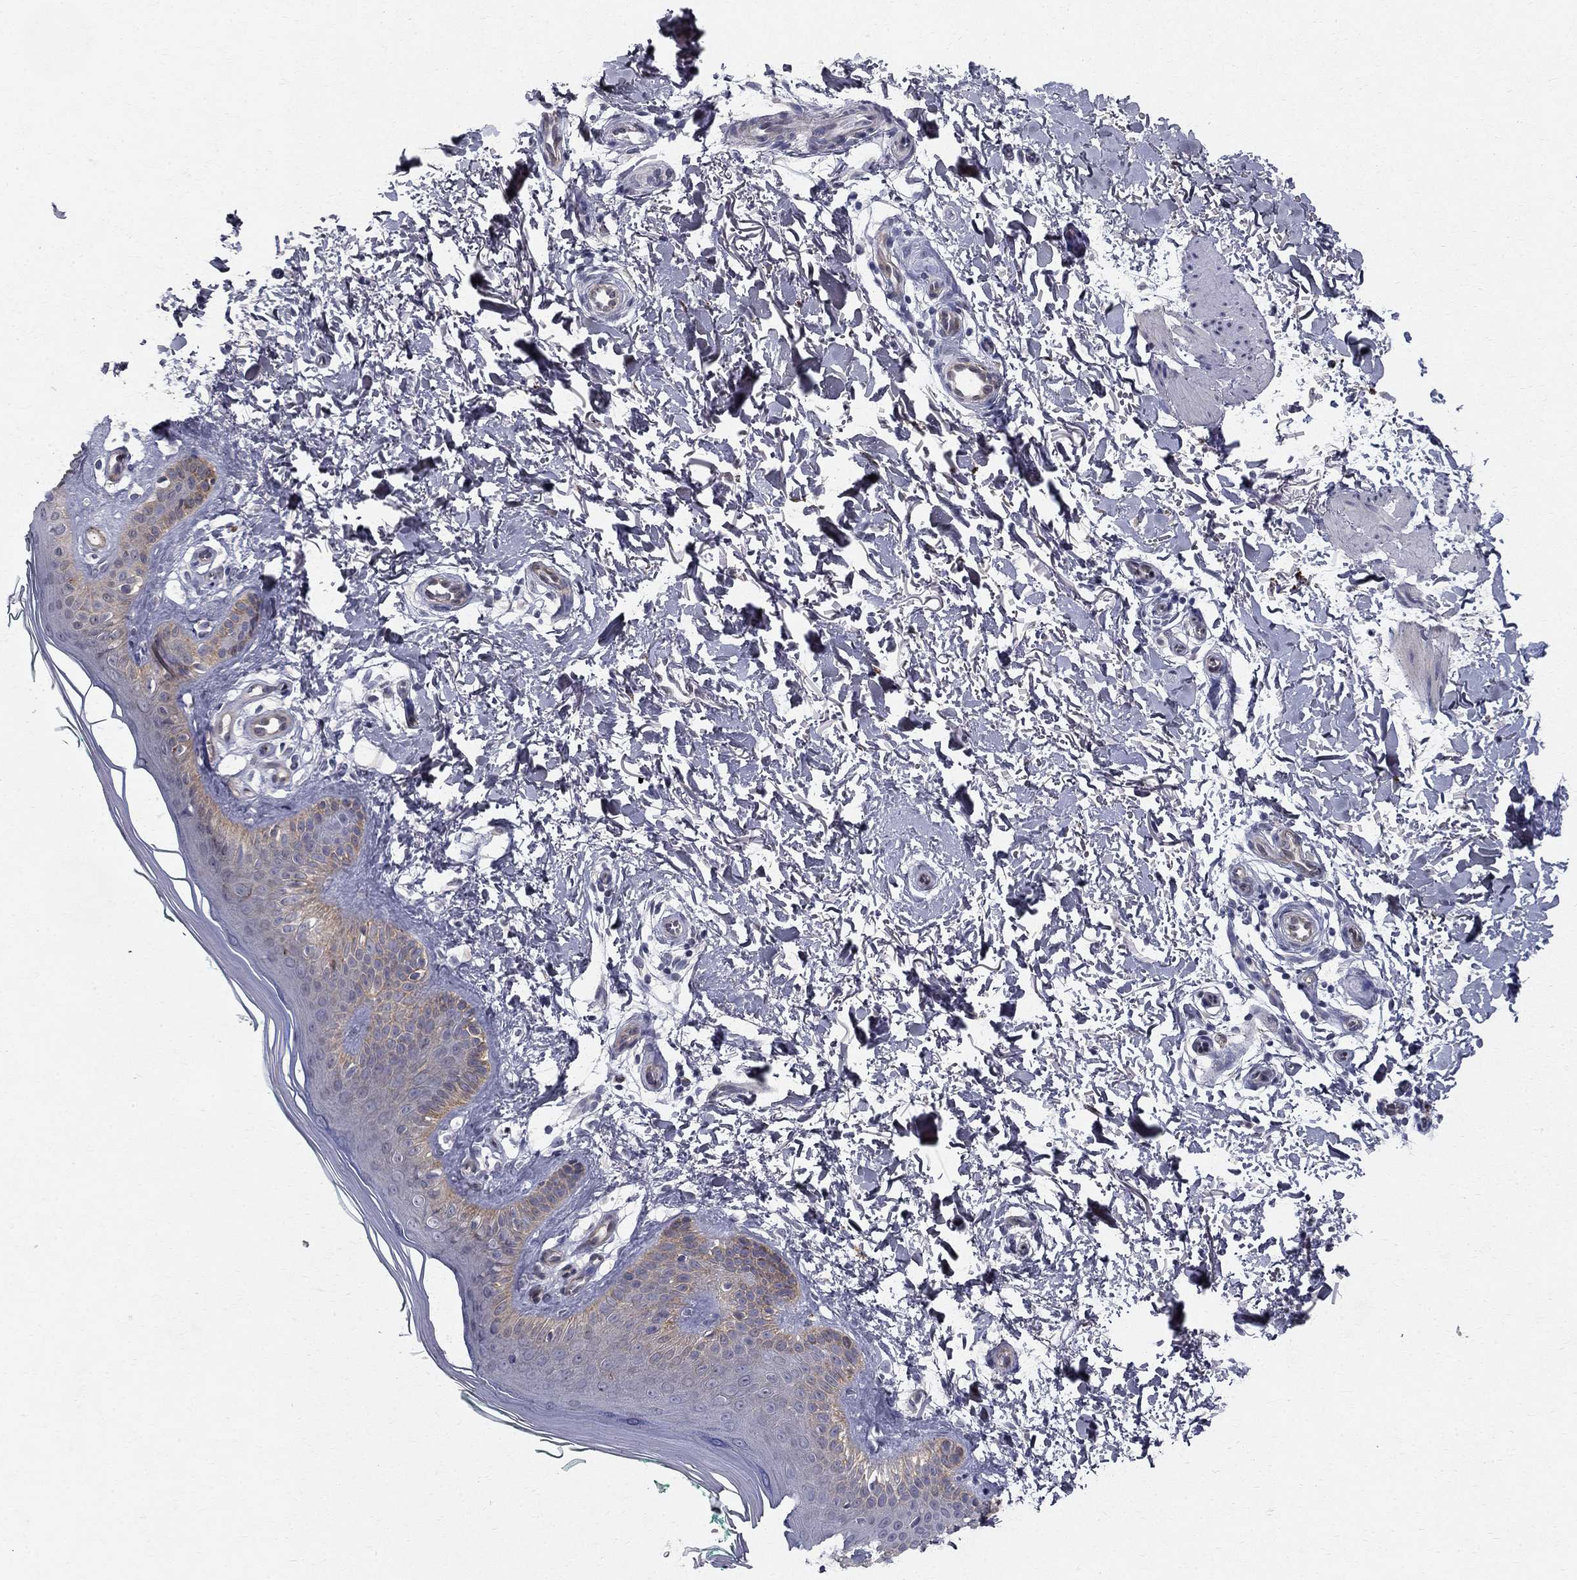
{"staining": {"intensity": "negative", "quantity": "none", "location": "none"}, "tissue": "skin", "cell_type": "Fibroblasts", "image_type": "normal", "snomed": [{"axis": "morphology", "description": "Normal tissue, NOS"}, {"axis": "morphology", "description": "Inflammation, NOS"}, {"axis": "morphology", "description": "Fibrosis, NOS"}, {"axis": "topography", "description": "Skin"}], "caption": "Immunohistochemical staining of benign human skin exhibits no significant positivity in fibroblasts. The staining is performed using DAB brown chromogen with nuclei counter-stained in using hematoxylin.", "gene": "CLIC6", "patient": {"sex": "male", "age": 71}}